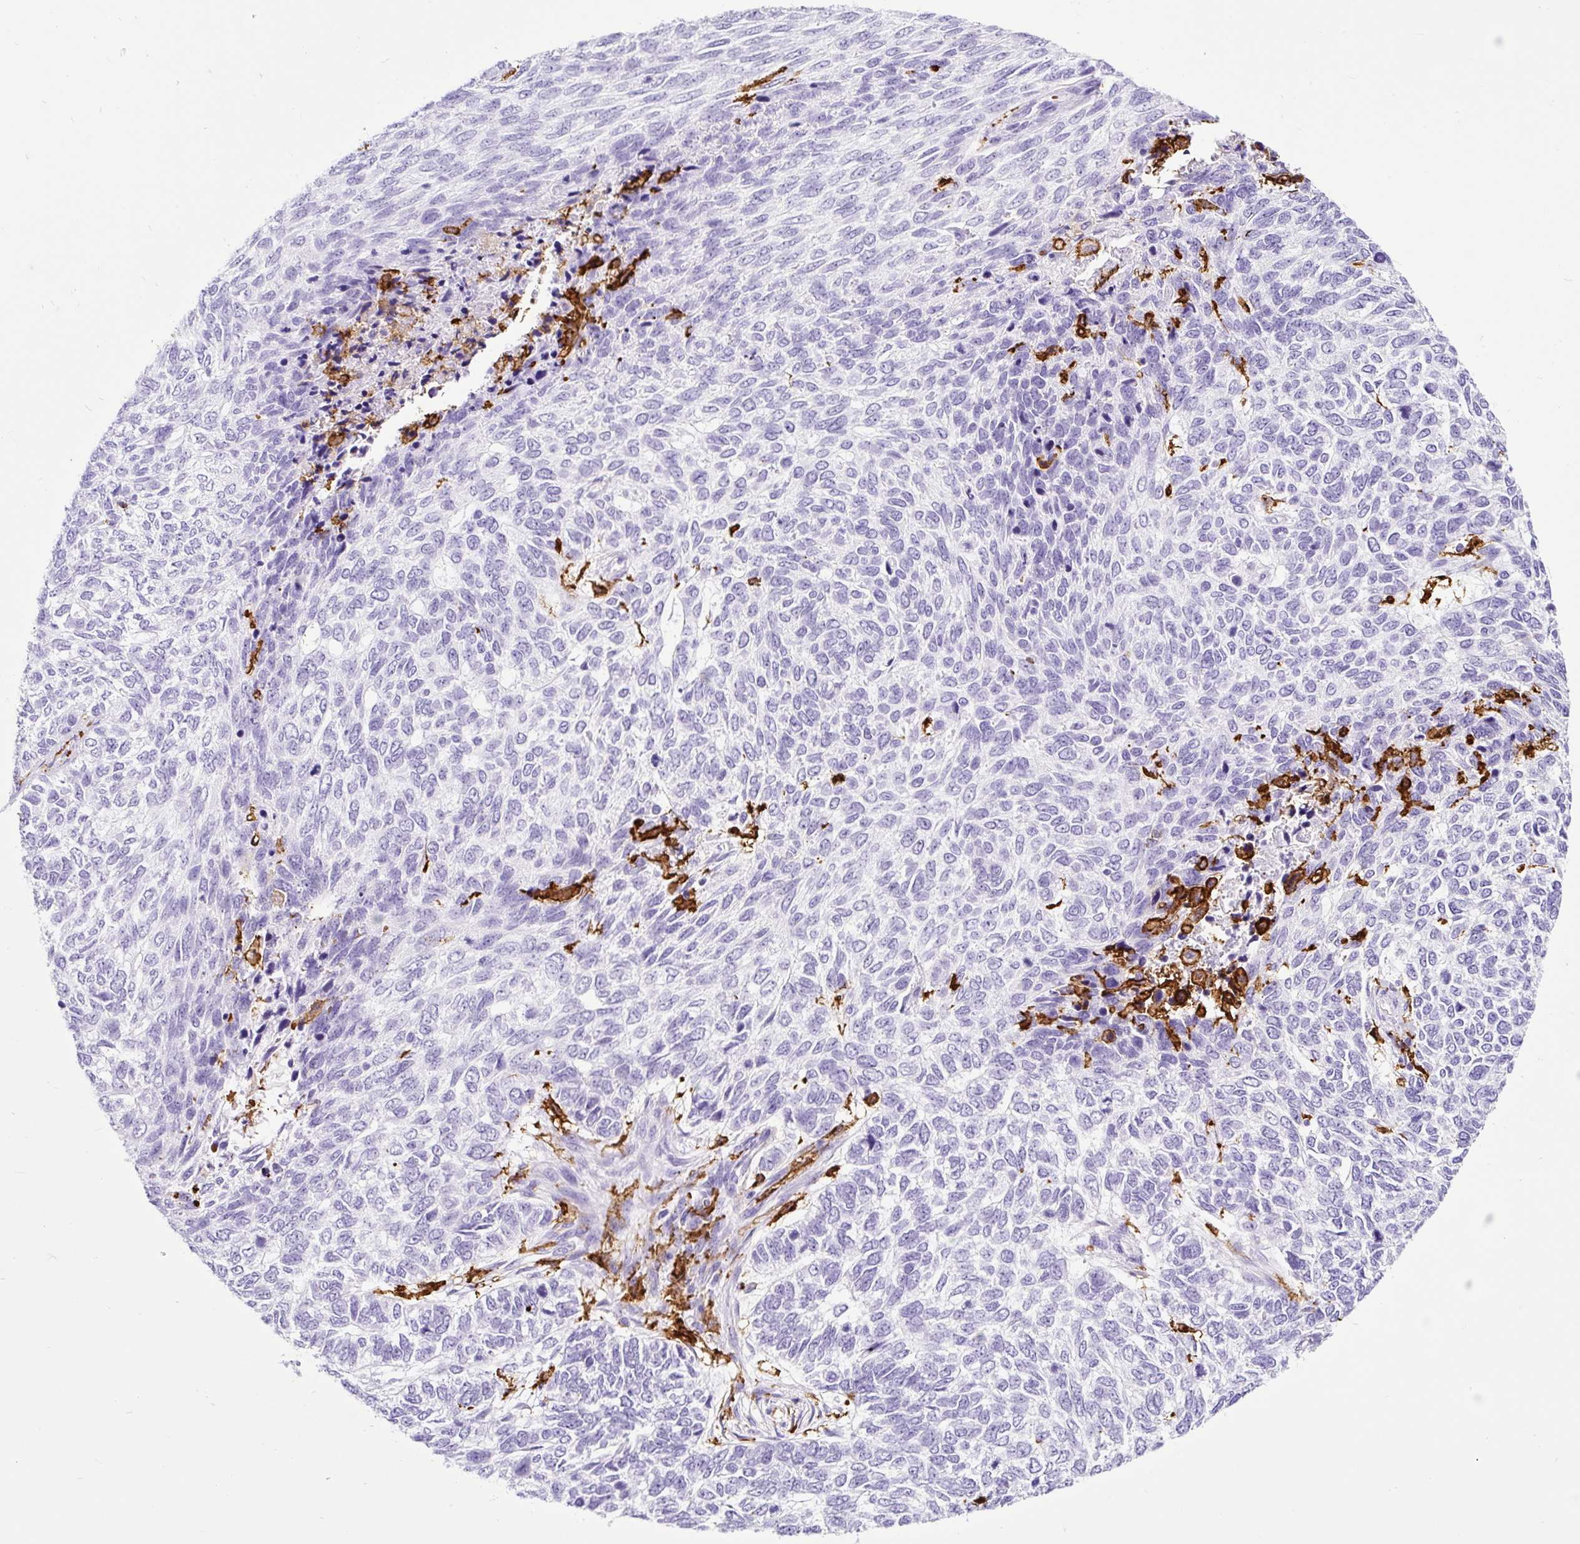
{"staining": {"intensity": "negative", "quantity": "none", "location": "none"}, "tissue": "skin cancer", "cell_type": "Tumor cells", "image_type": "cancer", "snomed": [{"axis": "morphology", "description": "Basal cell carcinoma"}, {"axis": "topography", "description": "Skin"}], "caption": "DAB (3,3'-diaminobenzidine) immunohistochemical staining of human skin cancer (basal cell carcinoma) displays no significant expression in tumor cells.", "gene": "HLA-DRA", "patient": {"sex": "female", "age": 65}}